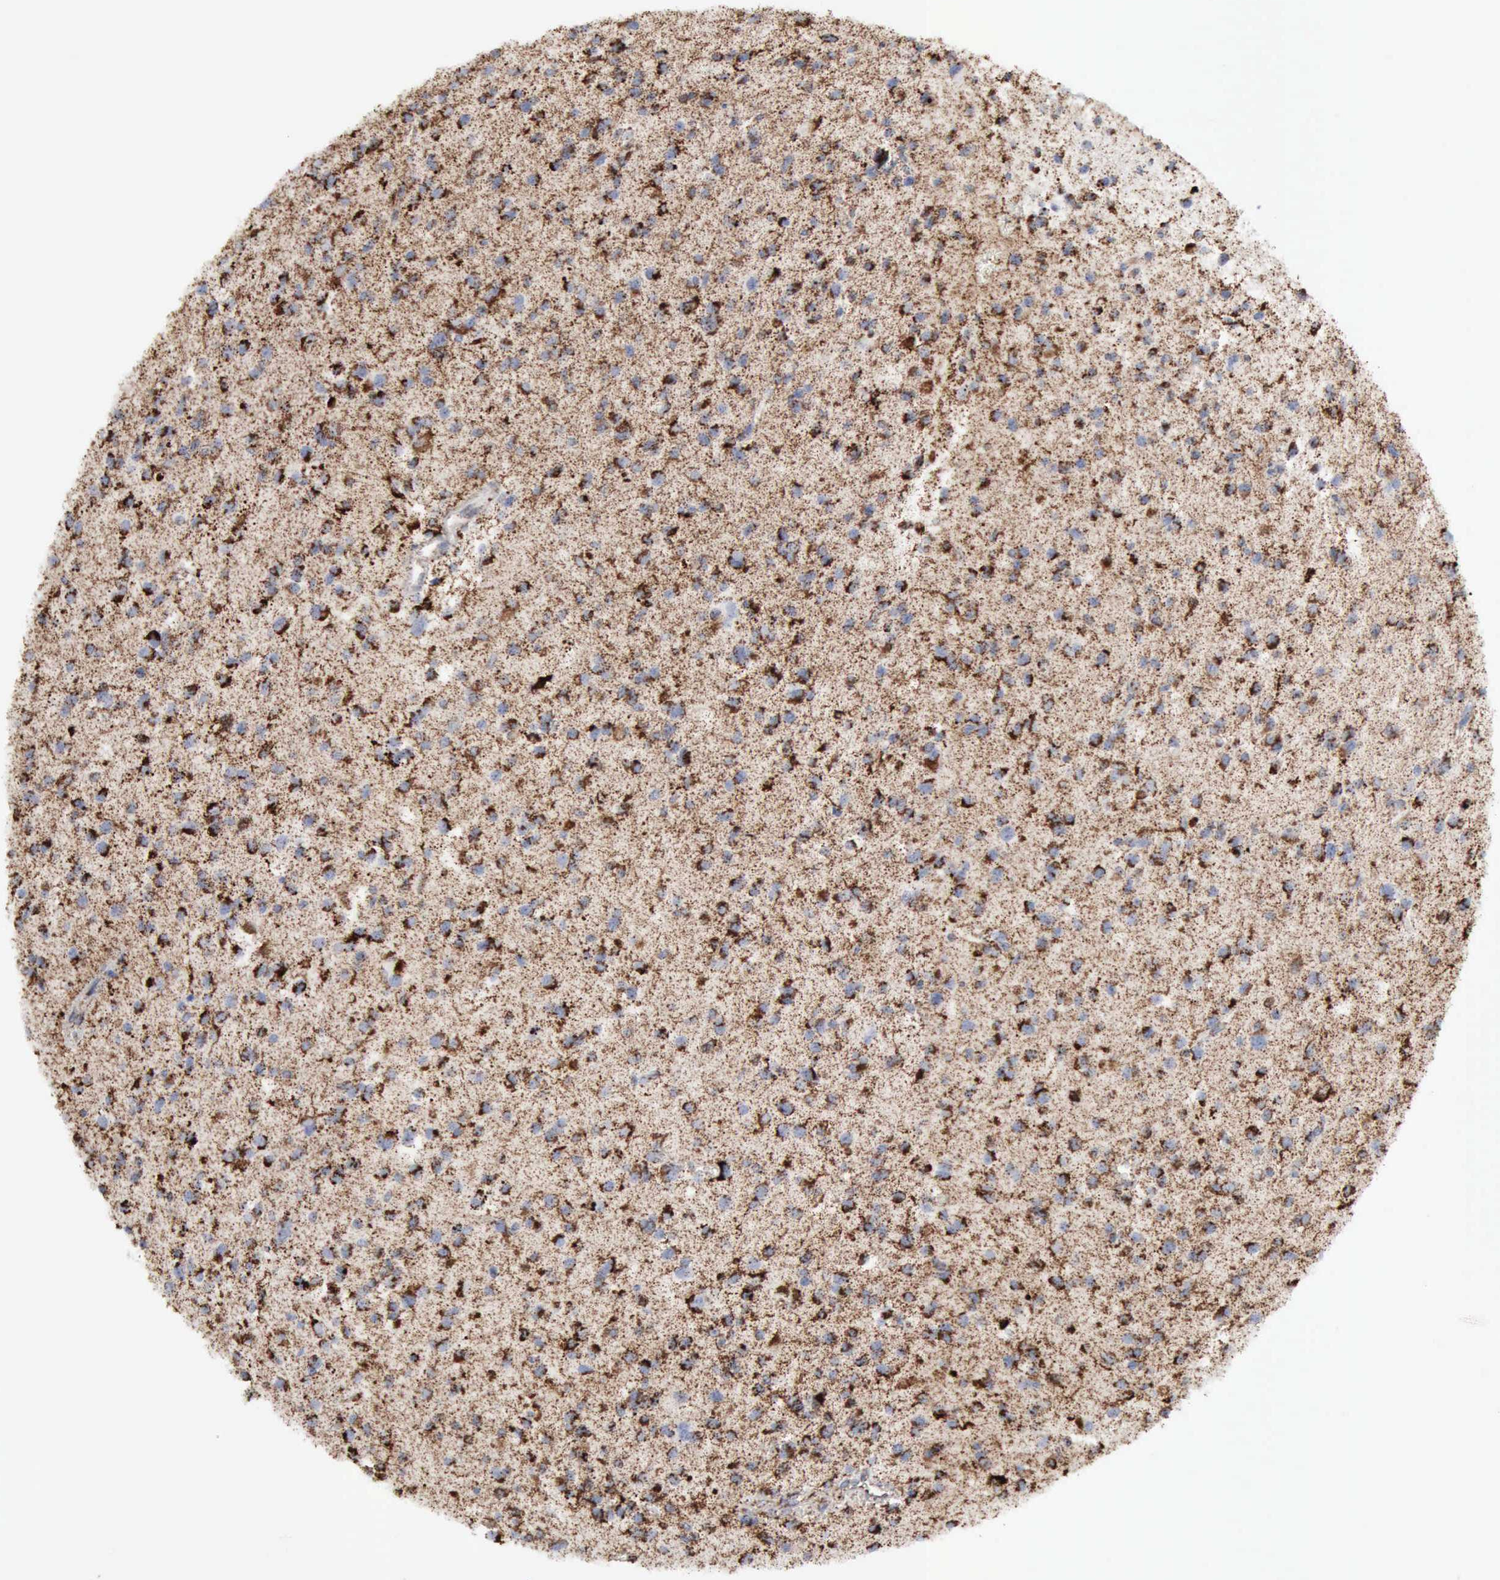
{"staining": {"intensity": "strong", "quantity": ">75%", "location": "cytoplasmic/membranous"}, "tissue": "glioma", "cell_type": "Tumor cells", "image_type": "cancer", "snomed": [{"axis": "morphology", "description": "Glioma, malignant, Low grade"}, {"axis": "topography", "description": "Brain"}], "caption": "Protein expression analysis of human malignant glioma (low-grade) reveals strong cytoplasmic/membranous staining in approximately >75% of tumor cells. The protein is shown in brown color, while the nuclei are stained blue.", "gene": "ACO2", "patient": {"sex": "female", "age": 46}}